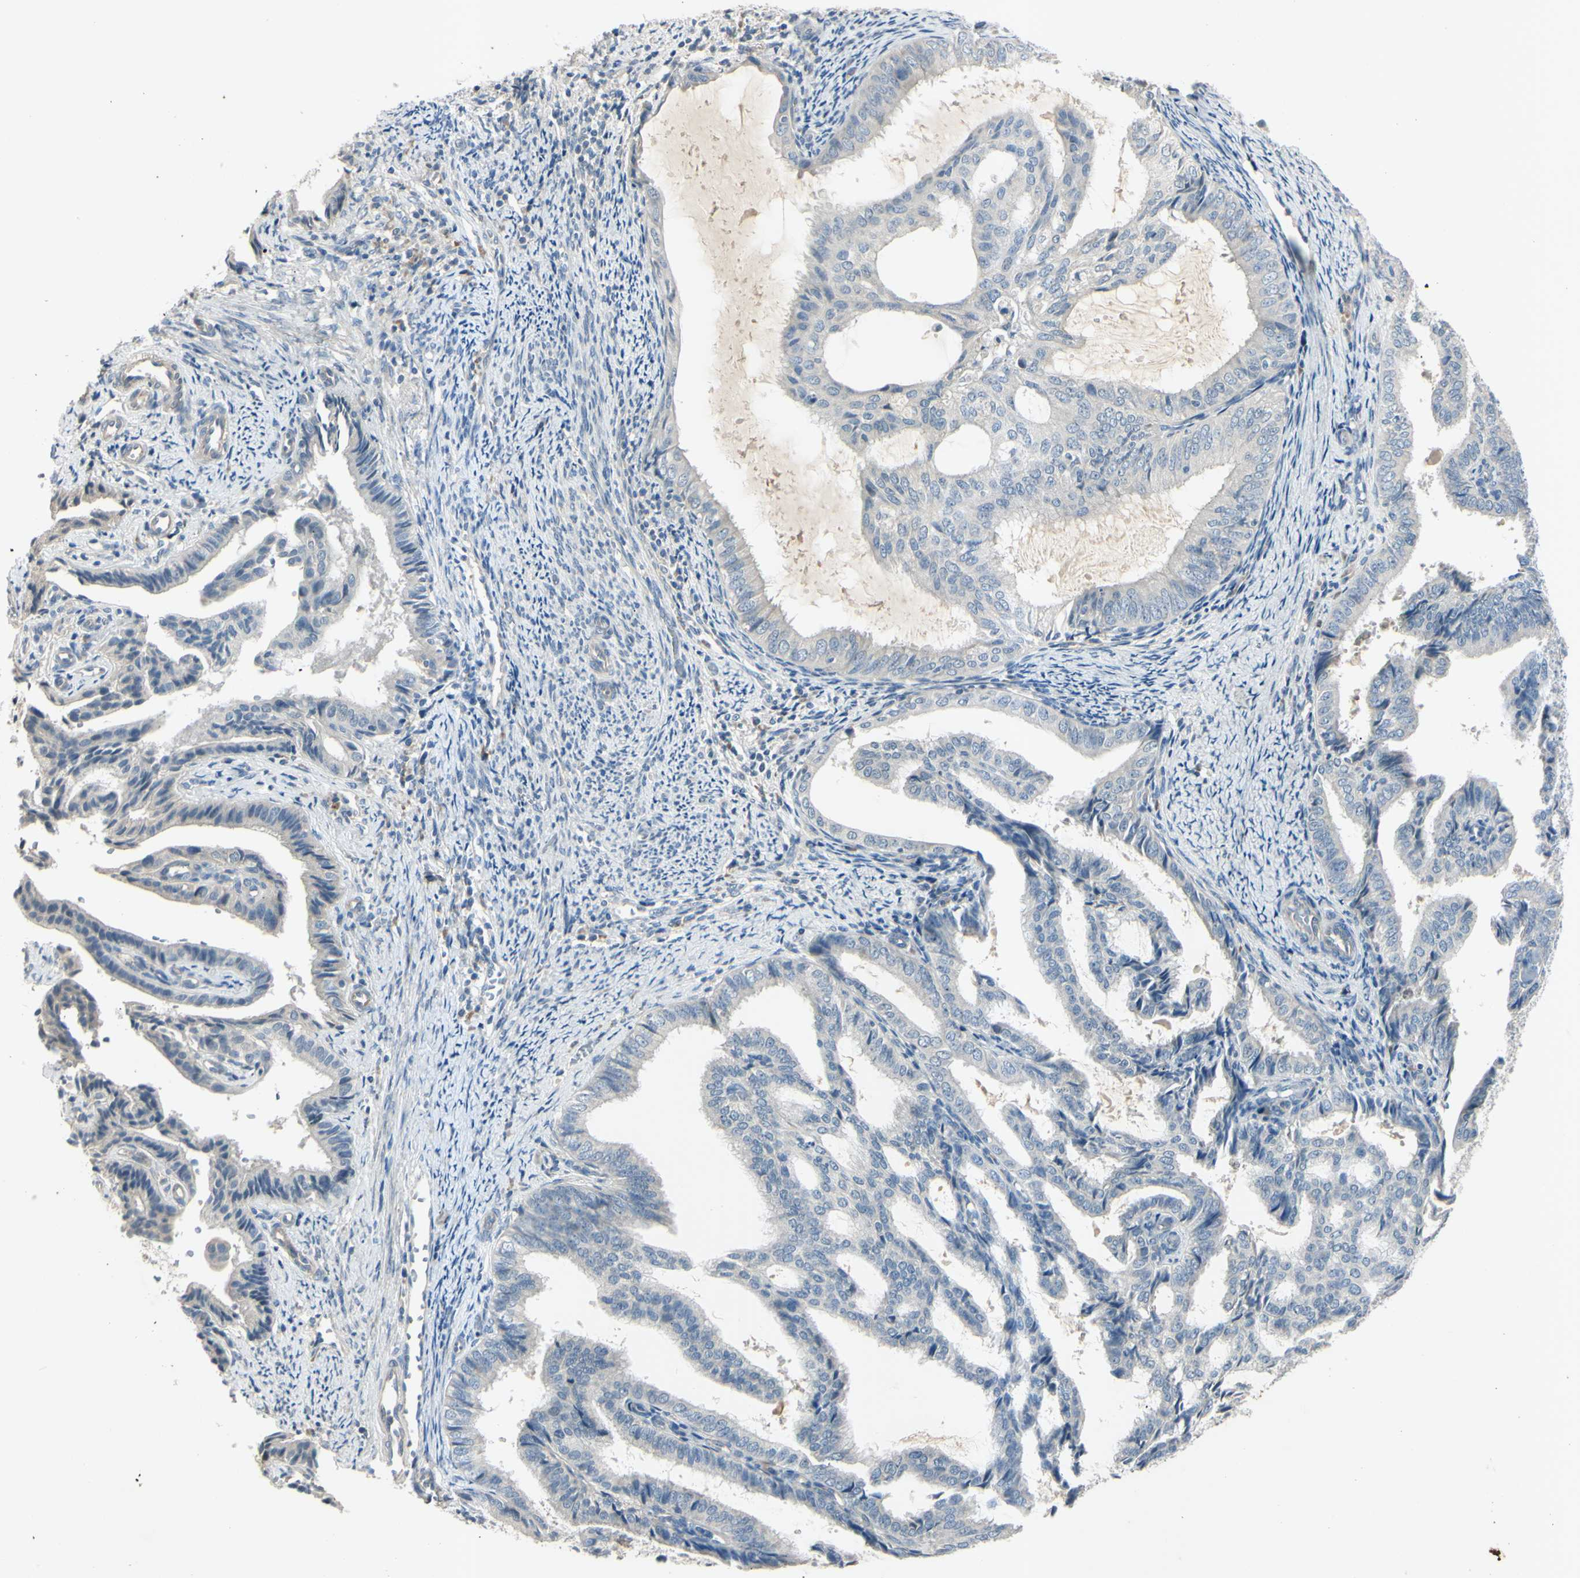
{"staining": {"intensity": "negative", "quantity": "none", "location": "none"}, "tissue": "endometrial cancer", "cell_type": "Tumor cells", "image_type": "cancer", "snomed": [{"axis": "morphology", "description": "Adenocarcinoma, NOS"}, {"axis": "topography", "description": "Endometrium"}], "caption": "The image demonstrates no staining of tumor cells in adenocarcinoma (endometrial).", "gene": "AATK", "patient": {"sex": "female", "age": 58}}